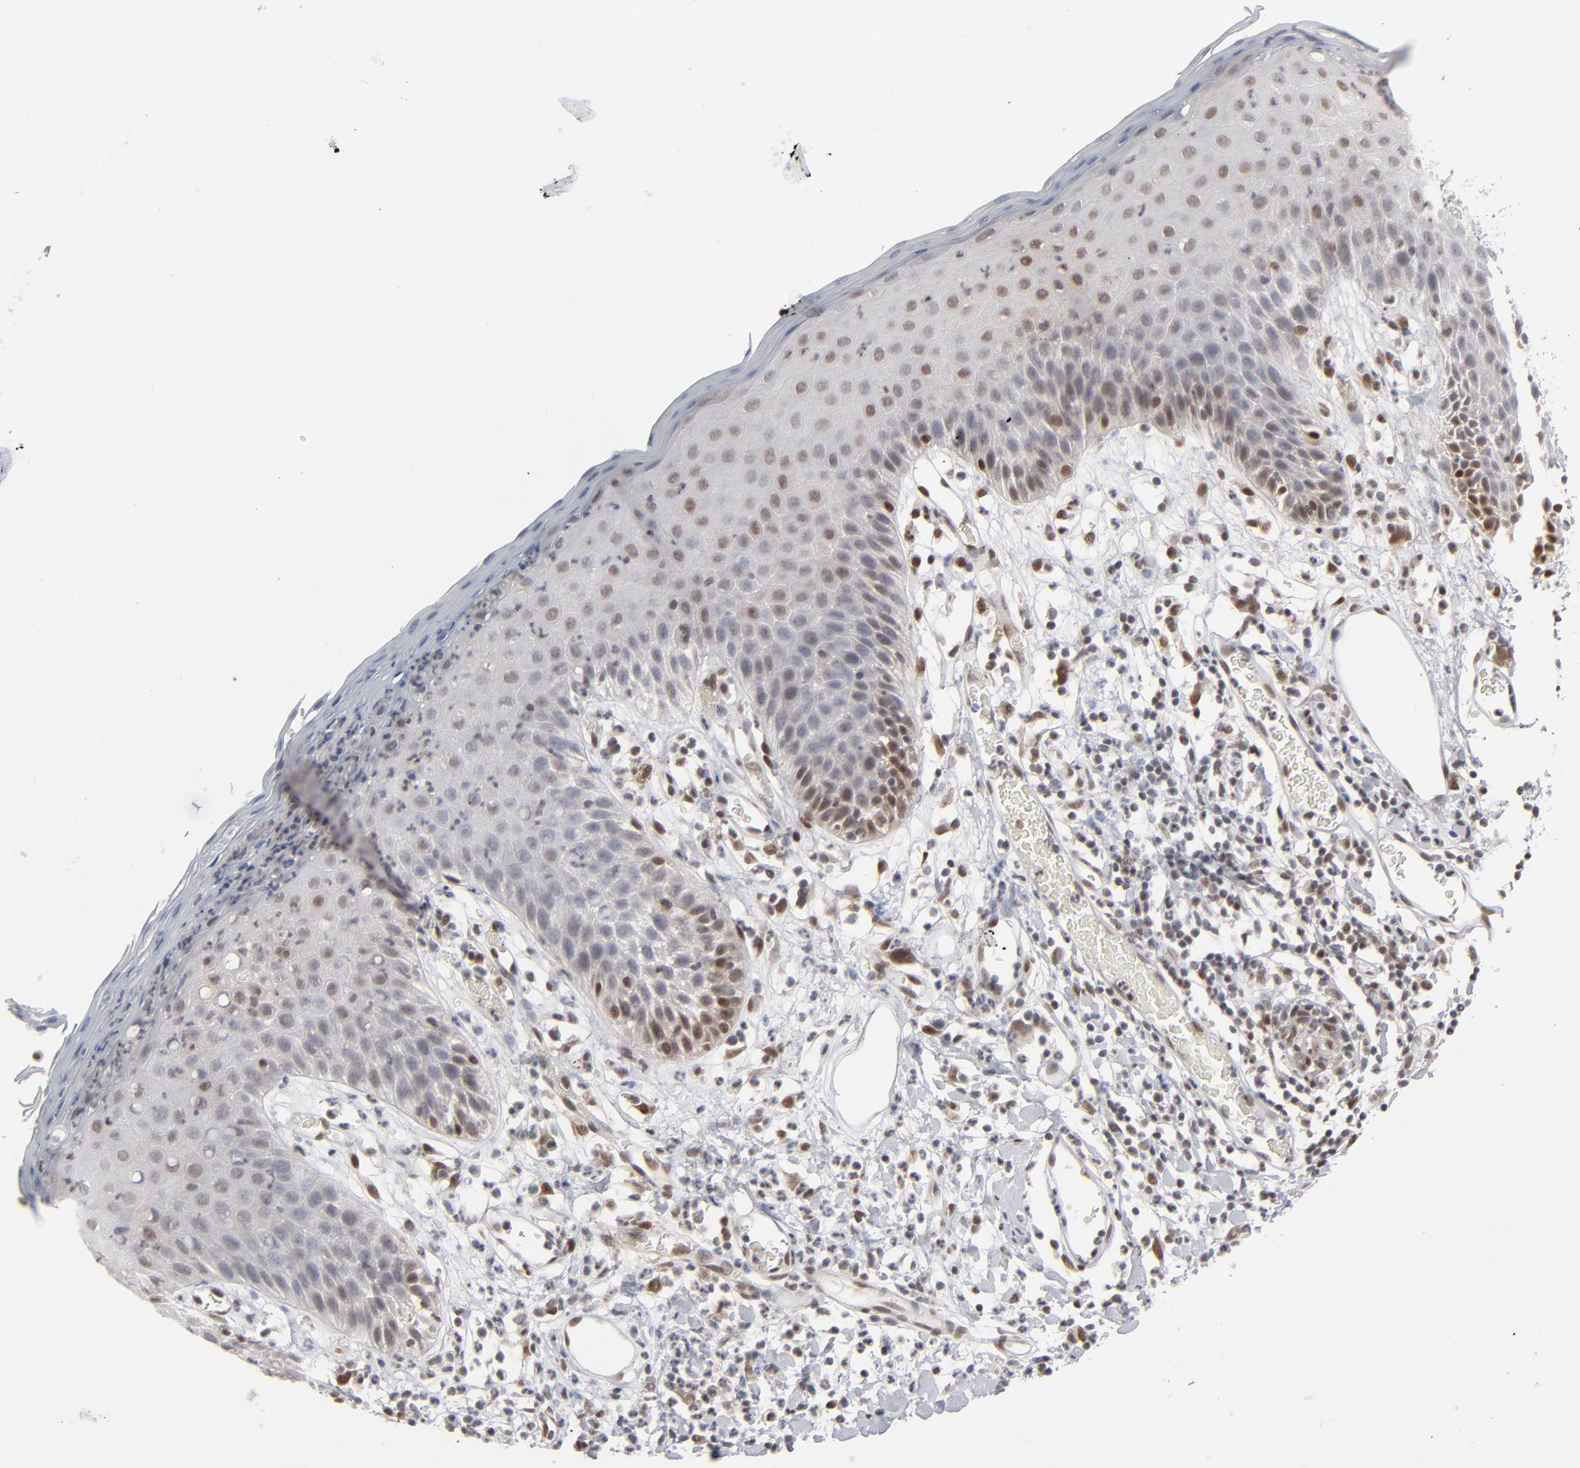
{"staining": {"intensity": "moderate", "quantity": ">75%", "location": "nuclear"}, "tissue": "skin", "cell_type": "Epidermal cells", "image_type": "normal", "snomed": [{"axis": "morphology", "description": "Normal tissue, NOS"}, {"axis": "topography", "description": "Vulva"}, {"axis": "topography", "description": "Peripheral nerve tissue"}], "caption": "Immunohistochemical staining of unremarkable human skin exhibits moderate nuclear protein positivity in approximately >75% of epidermal cells. The staining was performed using DAB (3,3'-diaminobenzidine) to visualize the protein expression in brown, while the nuclei were stained in blue with hematoxylin (Magnification: 20x).", "gene": "IRF9", "patient": {"sex": "female", "age": 68}}